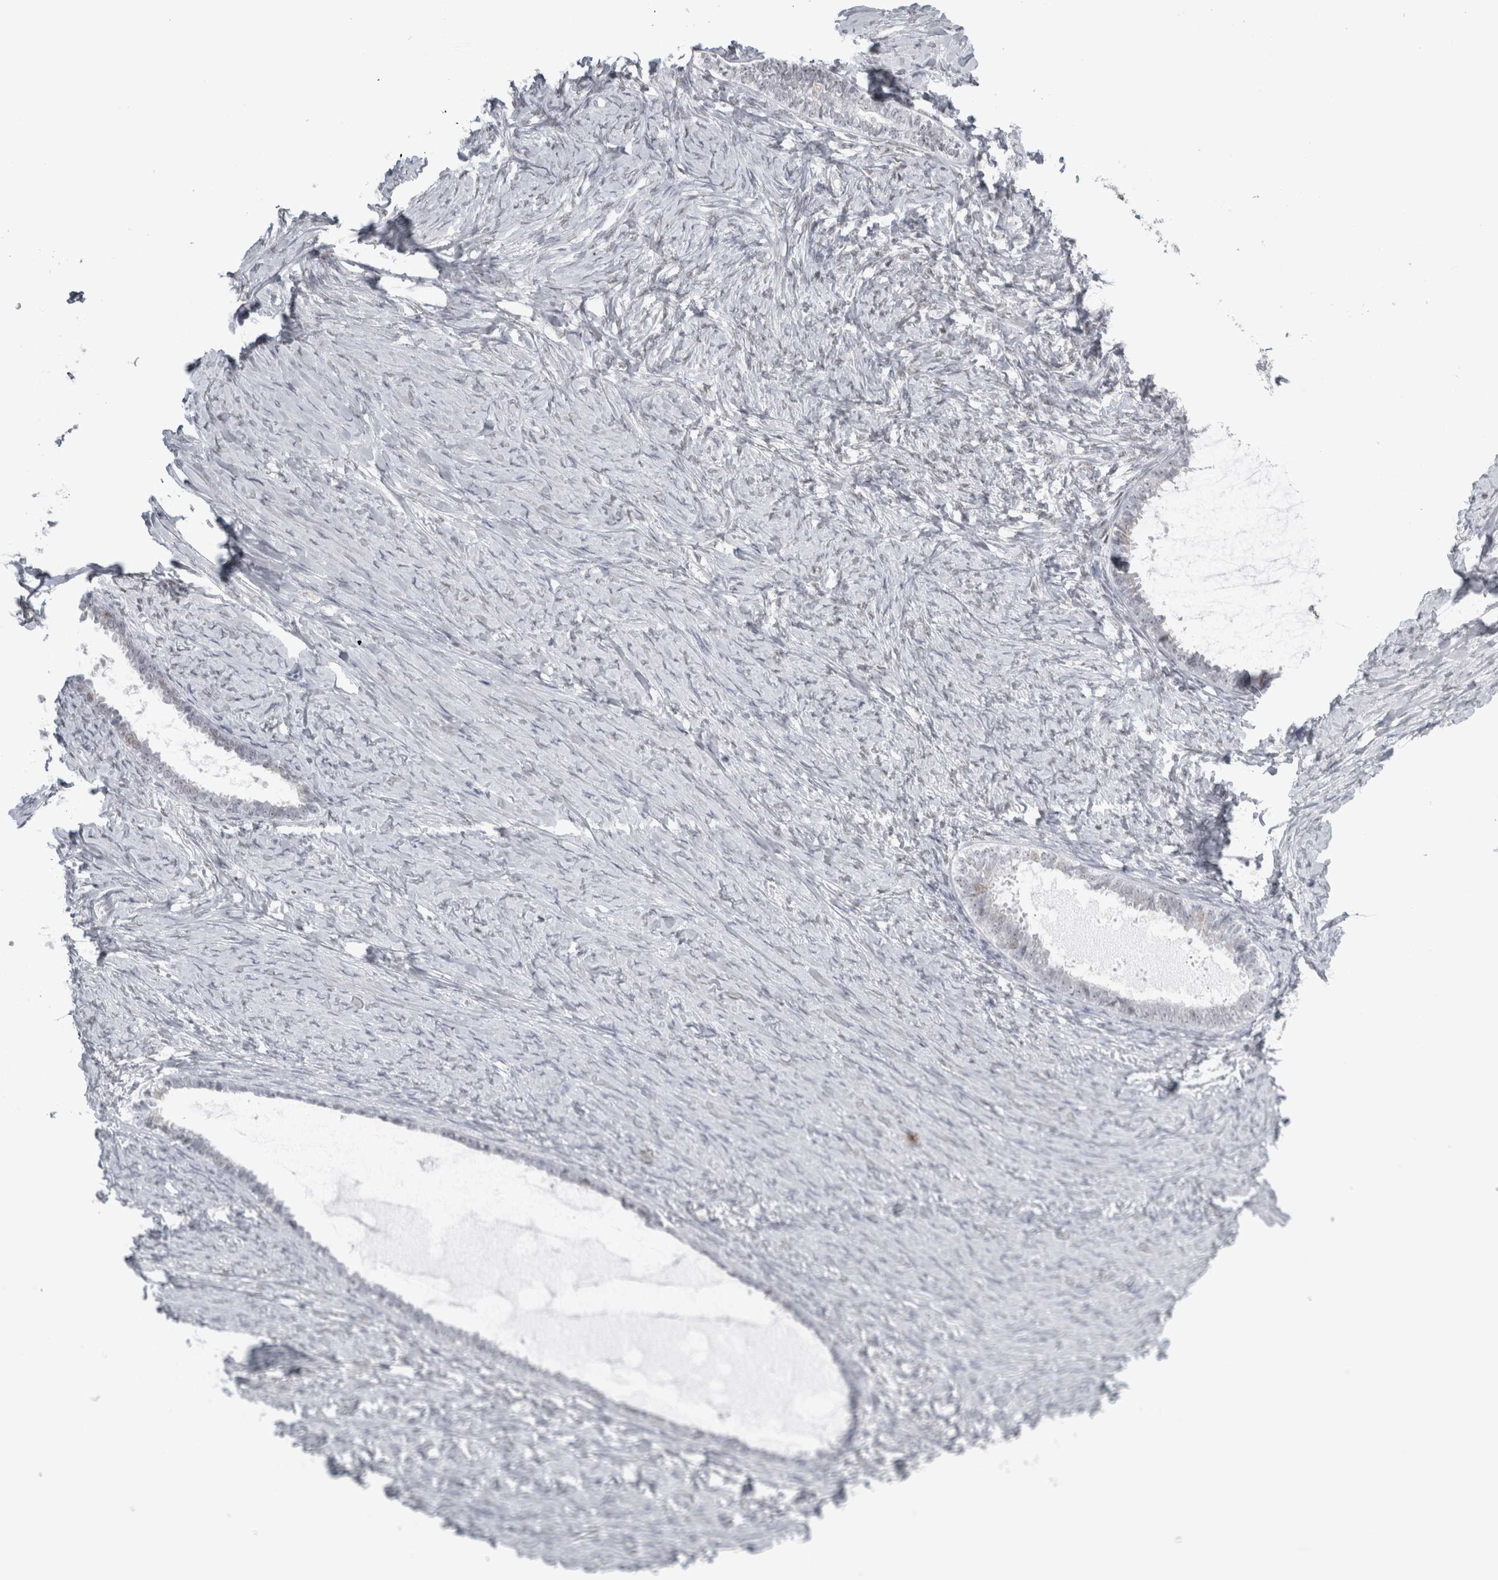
{"staining": {"intensity": "negative", "quantity": "none", "location": "none"}, "tissue": "ovarian cancer", "cell_type": "Tumor cells", "image_type": "cancer", "snomed": [{"axis": "morphology", "description": "Cystadenocarcinoma, serous, NOS"}, {"axis": "topography", "description": "Ovary"}], "caption": "The micrograph demonstrates no staining of tumor cells in serous cystadenocarcinoma (ovarian).", "gene": "PLIN1", "patient": {"sex": "female", "age": 79}}